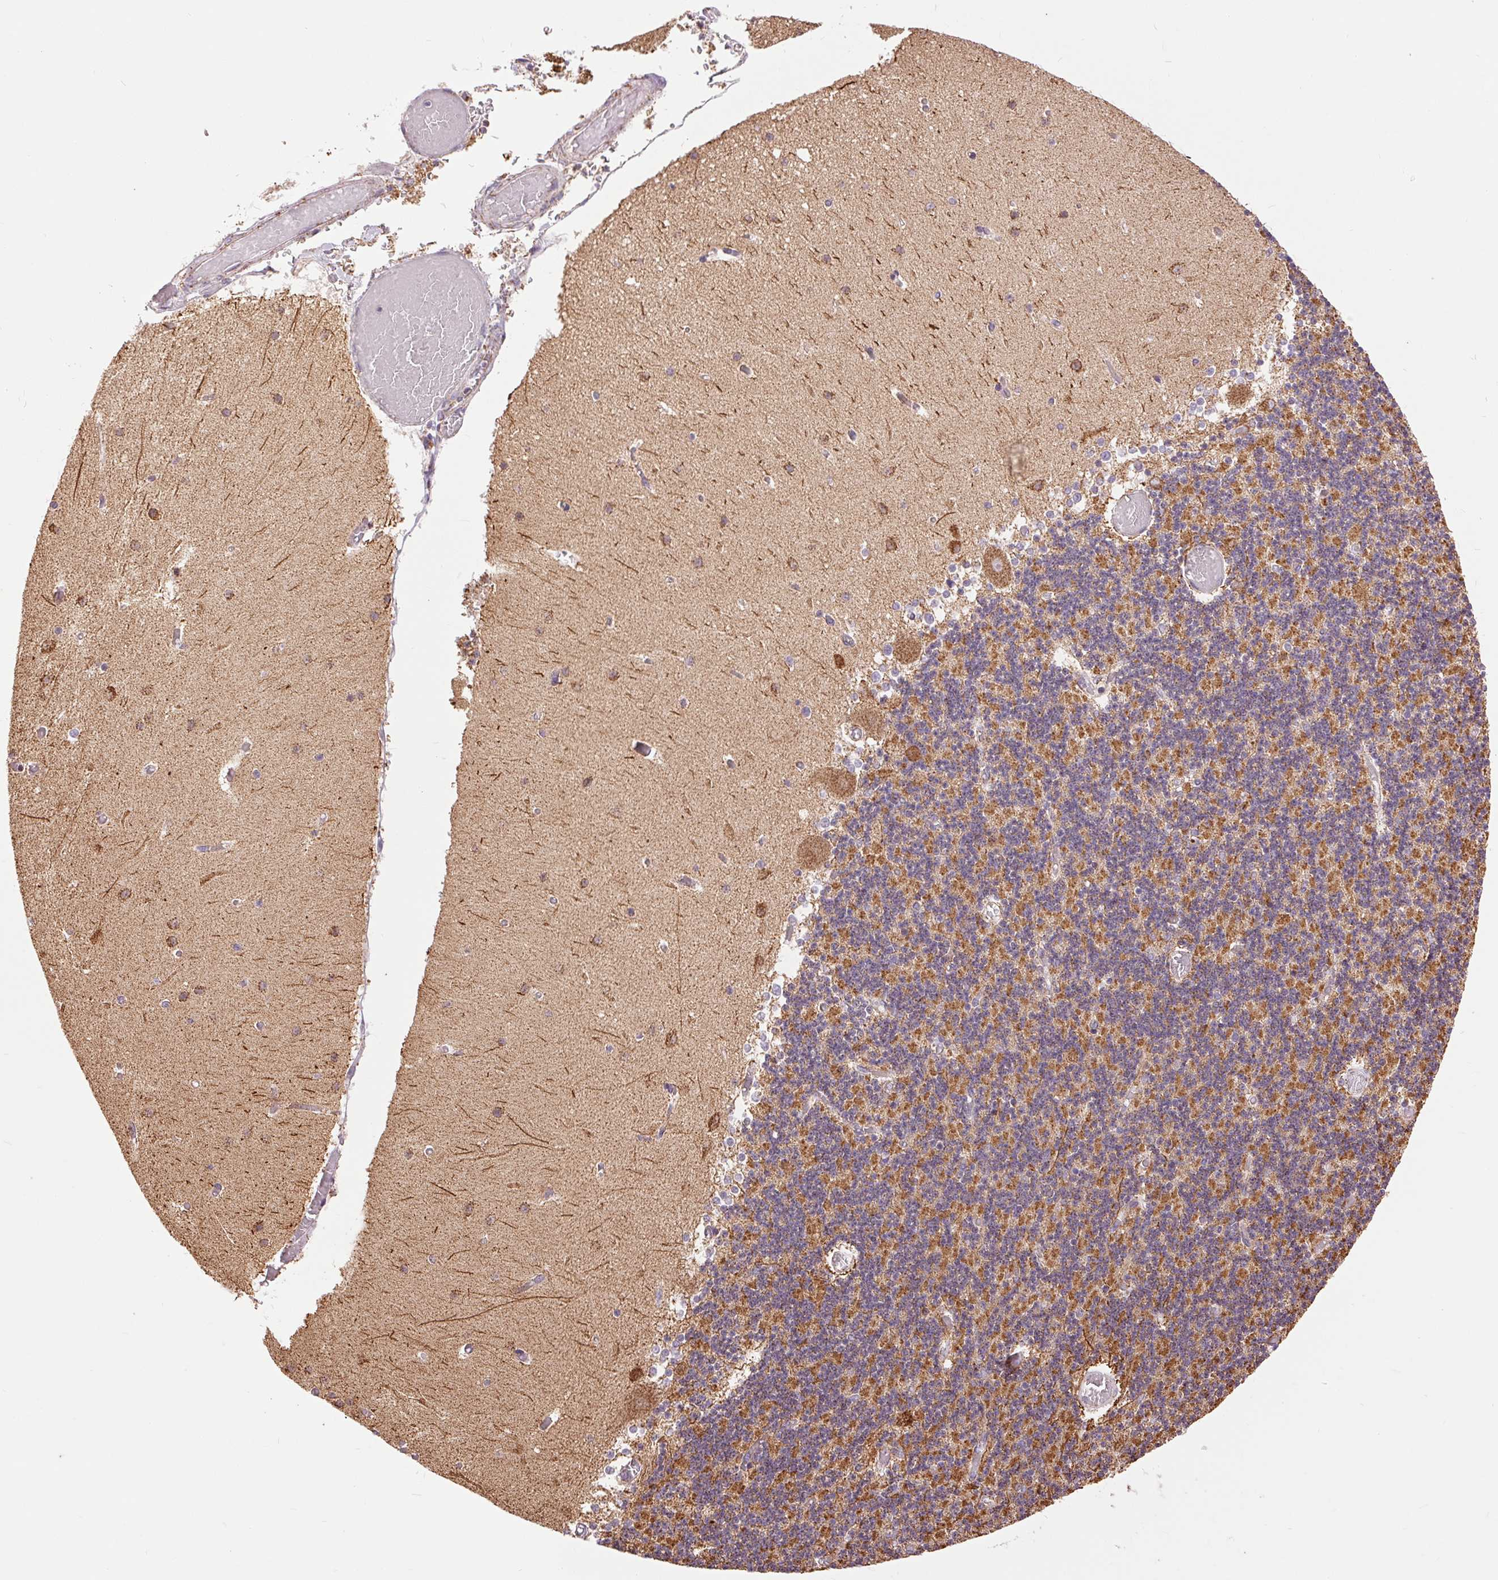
{"staining": {"intensity": "moderate", "quantity": ">75%", "location": "cytoplasmic/membranous"}, "tissue": "cerebellum", "cell_type": "Cells in granular layer", "image_type": "normal", "snomed": [{"axis": "morphology", "description": "Normal tissue, NOS"}, {"axis": "topography", "description": "Cerebellum"}], "caption": "Cells in granular layer exhibit medium levels of moderate cytoplasmic/membranous staining in approximately >75% of cells in benign human cerebellum.", "gene": "ATP5PB", "patient": {"sex": "female", "age": 28}}